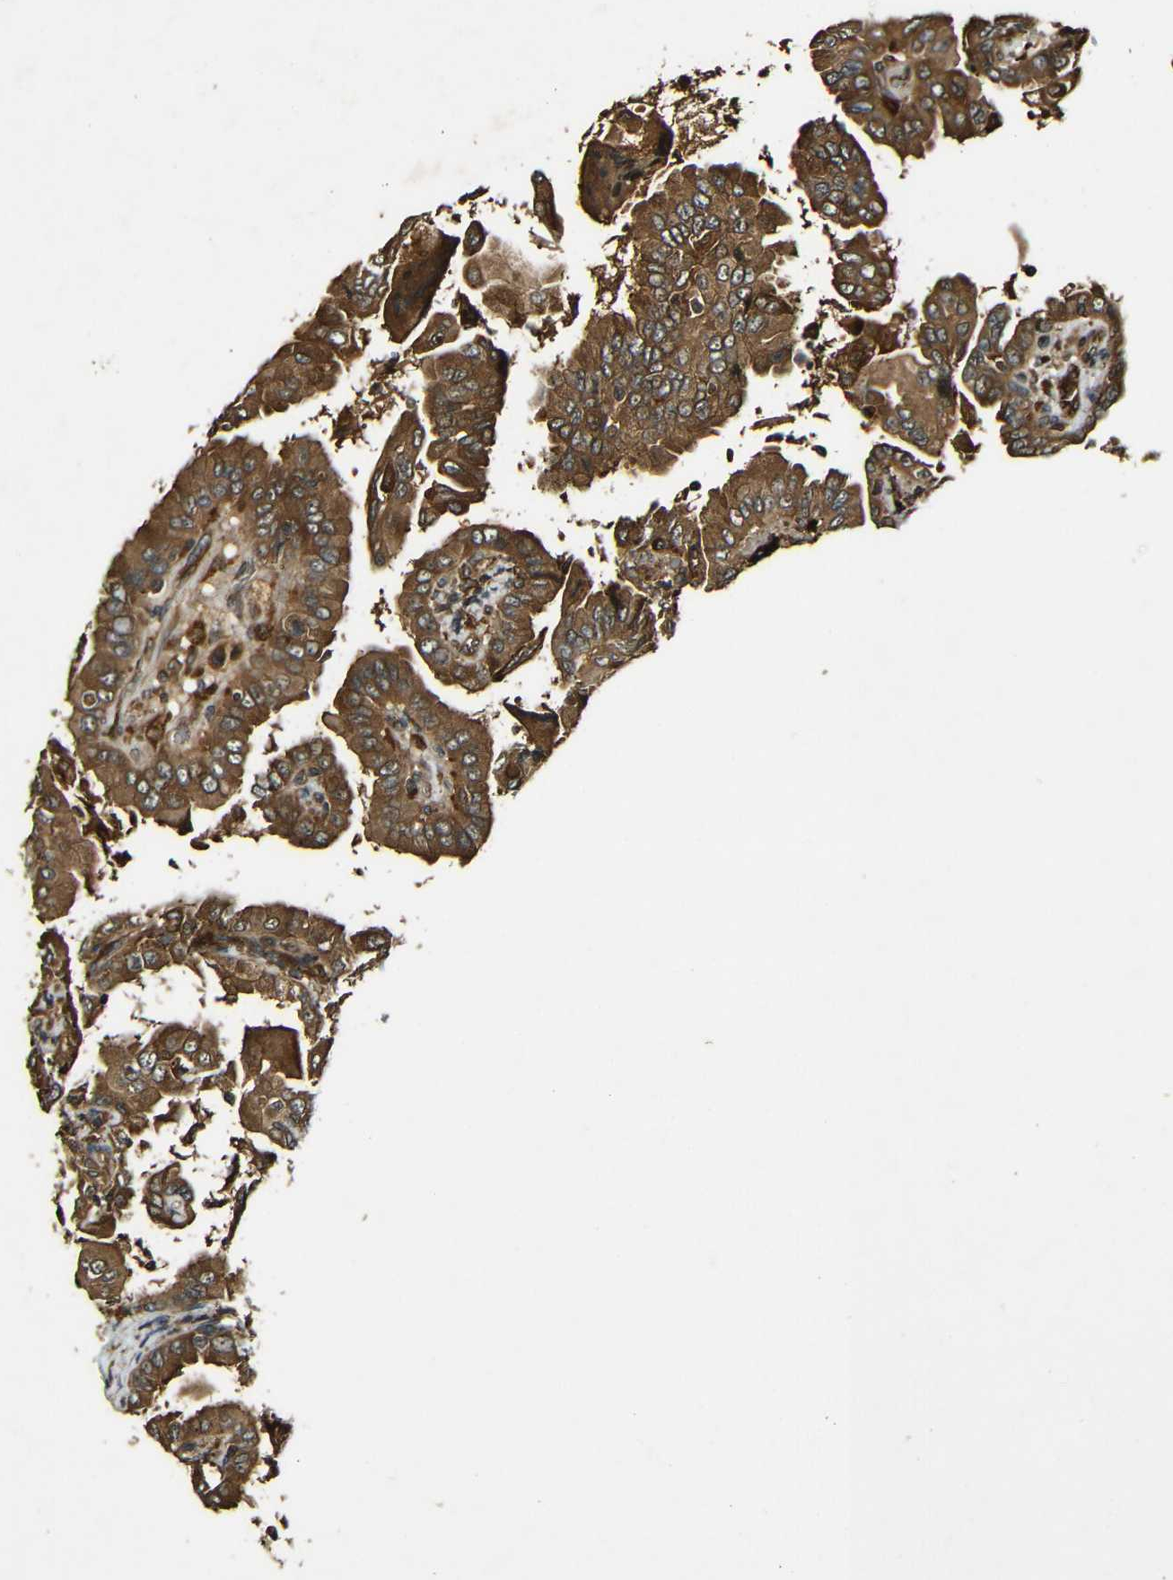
{"staining": {"intensity": "strong", "quantity": ">75%", "location": "cytoplasmic/membranous"}, "tissue": "thyroid cancer", "cell_type": "Tumor cells", "image_type": "cancer", "snomed": [{"axis": "morphology", "description": "Papillary adenocarcinoma, NOS"}, {"axis": "topography", "description": "Thyroid gland"}], "caption": "Thyroid papillary adenocarcinoma stained for a protein demonstrates strong cytoplasmic/membranous positivity in tumor cells.", "gene": "CASP8", "patient": {"sex": "male", "age": 33}}